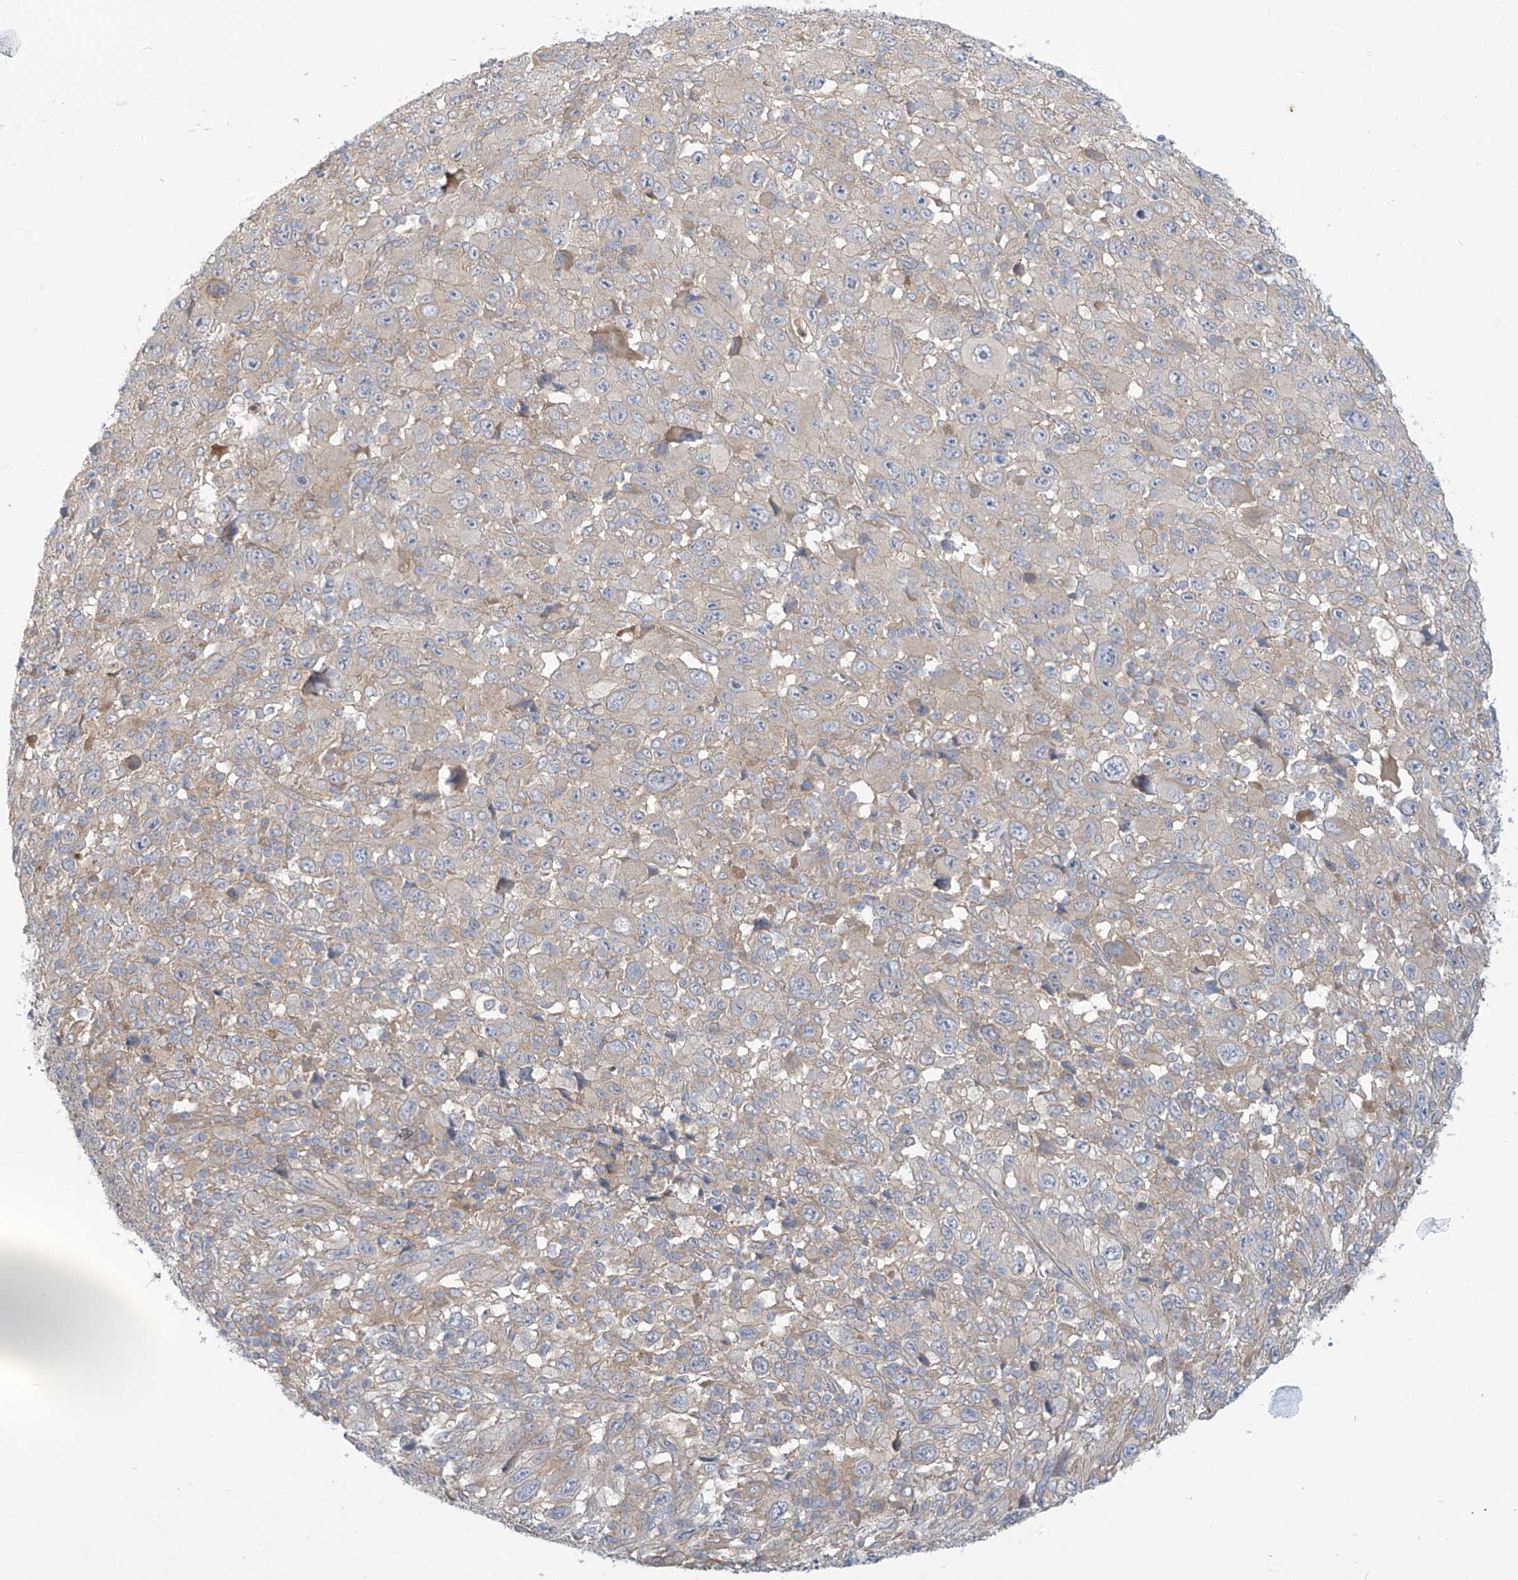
{"staining": {"intensity": "weak", "quantity": "<25%", "location": "cytoplasmic/membranous"}, "tissue": "melanoma", "cell_type": "Tumor cells", "image_type": "cancer", "snomed": [{"axis": "morphology", "description": "Malignant melanoma, Metastatic site"}, {"axis": "topography", "description": "Skin"}], "caption": "Tumor cells show no significant positivity in melanoma.", "gene": "ADAT2", "patient": {"sex": "female", "age": 56}}